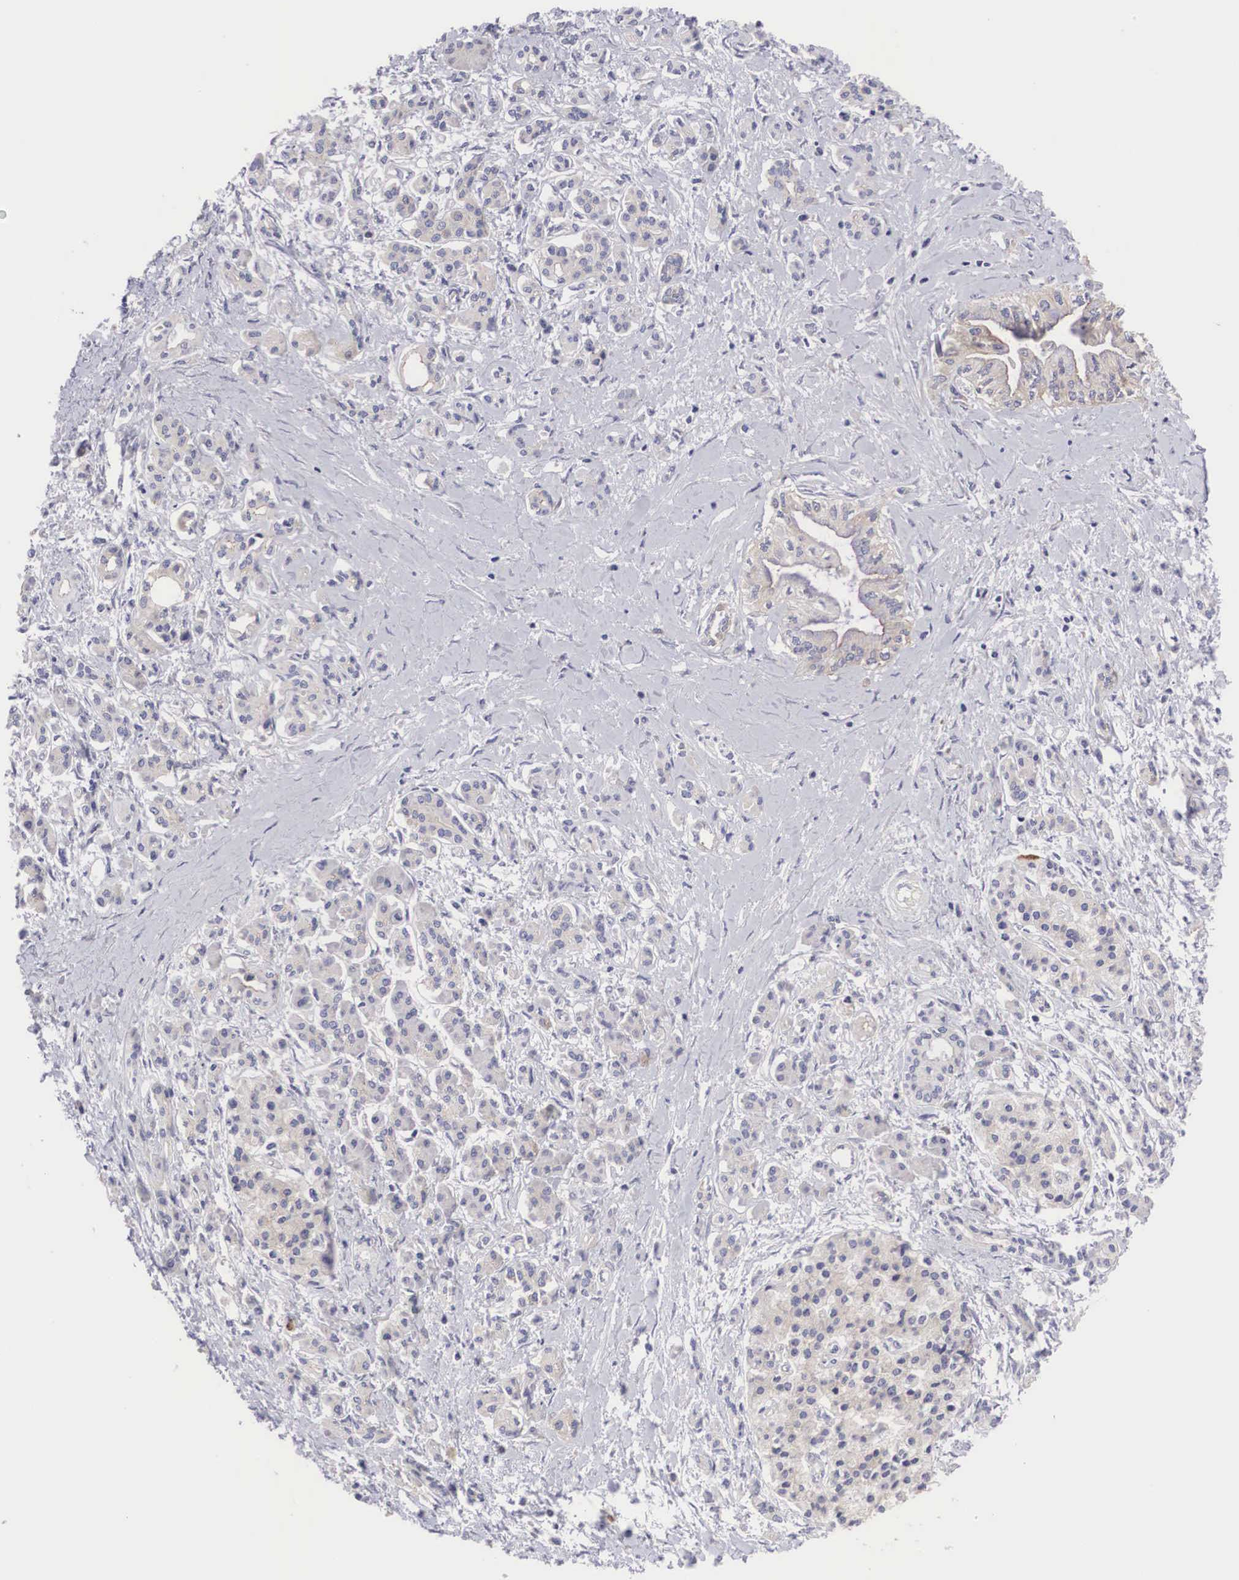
{"staining": {"intensity": "weak", "quantity": "<25%", "location": "cytoplasmic/membranous"}, "tissue": "pancreatic cancer", "cell_type": "Tumor cells", "image_type": "cancer", "snomed": [{"axis": "morphology", "description": "Adenocarcinoma, NOS"}, {"axis": "topography", "description": "Pancreas"}], "caption": "Tumor cells show no significant protein expression in adenocarcinoma (pancreatic).", "gene": "TXLNG", "patient": {"sex": "female", "age": 64}}